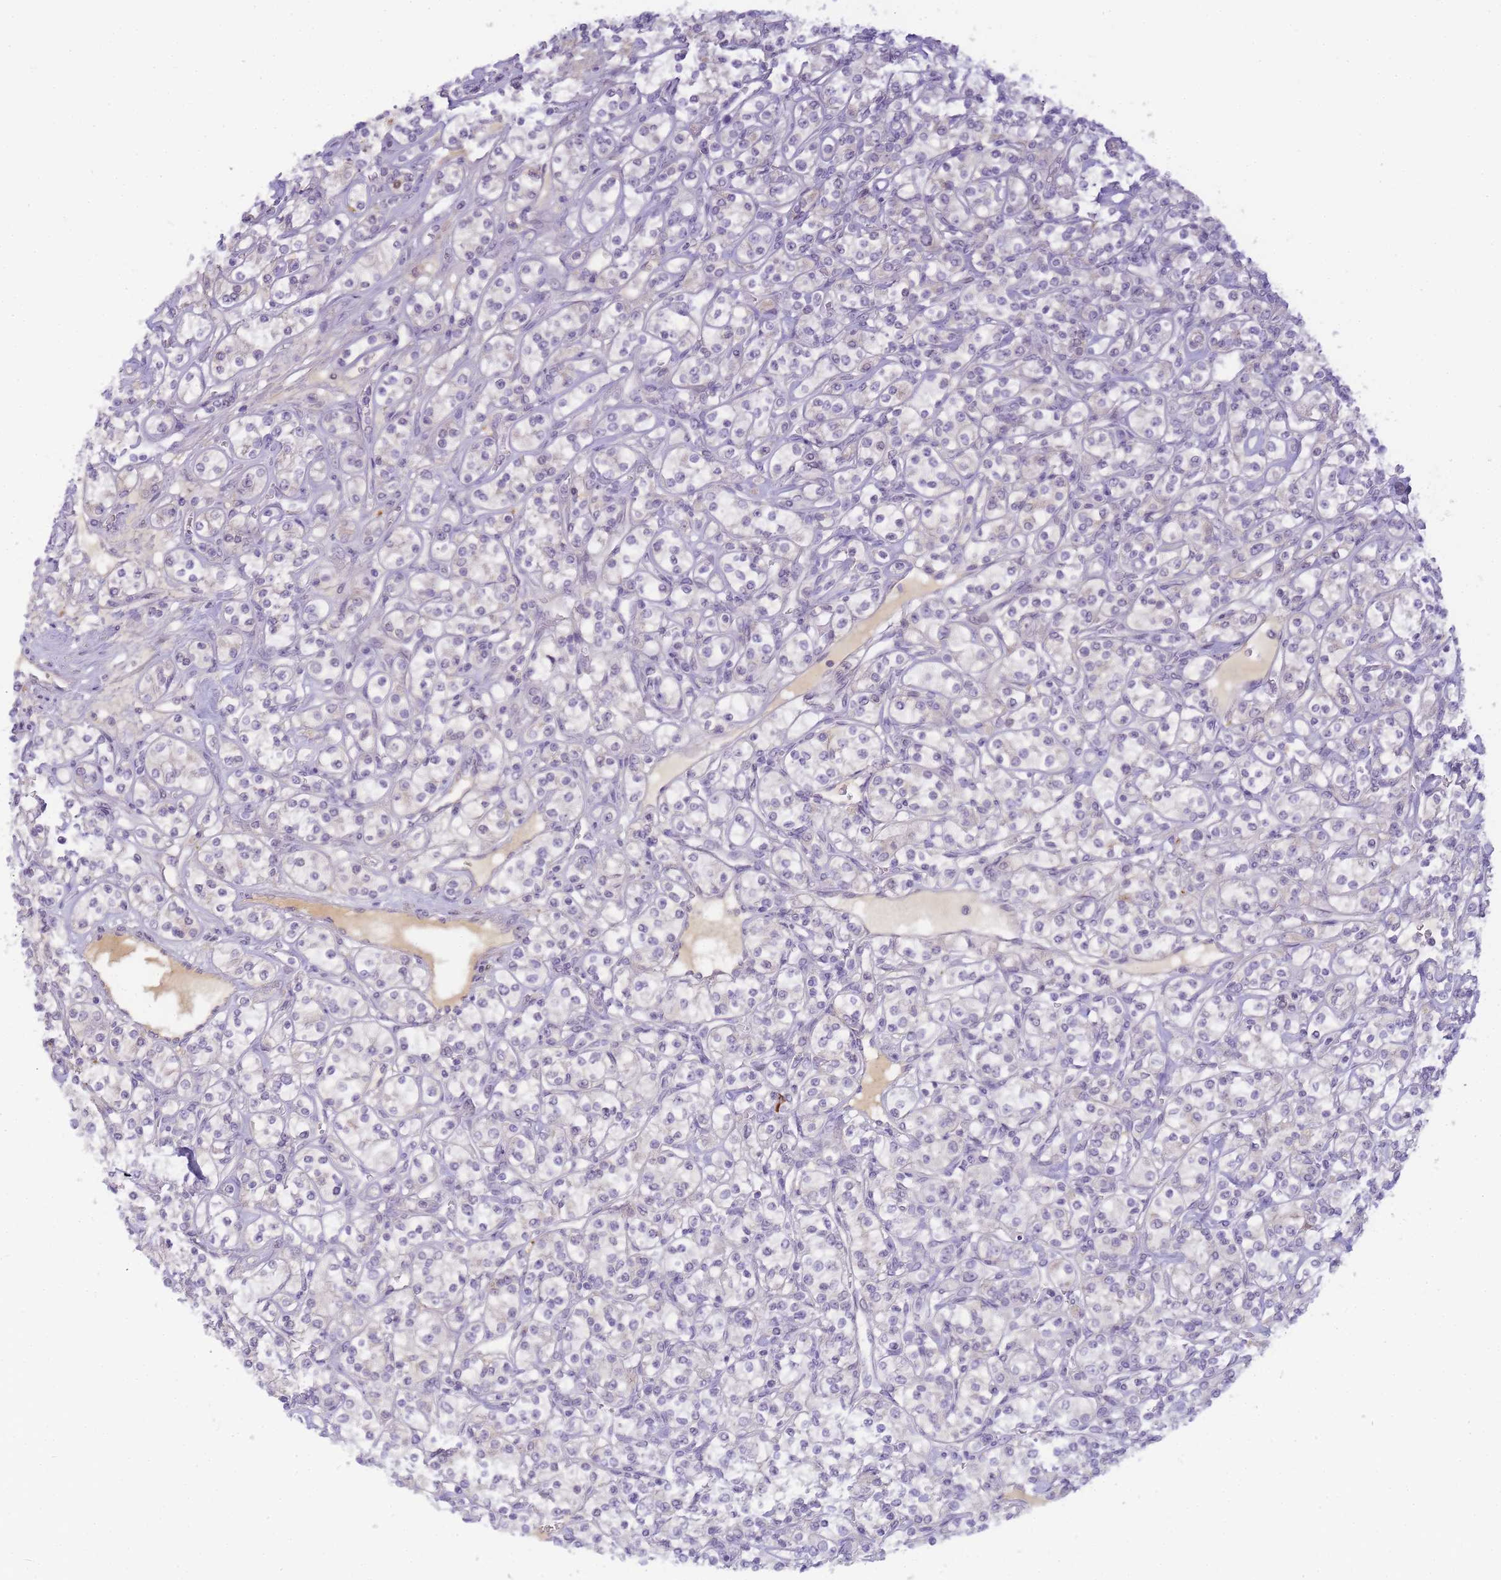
{"staining": {"intensity": "negative", "quantity": "none", "location": "none"}, "tissue": "renal cancer", "cell_type": "Tumor cells", "image_type": "cancer", "snomed": [{"axis": "morphology", "description": "Adenocarcinoma, NOS"}, {"axis": "topography", "description": "Kidney"}], "caption": "The micrograph demonstrates no staining of tumor cells in renal adenocarcinoma. (DAB immunohistochemistry visualized using brightfield microscopy, high magnification).", "gene": "RRAD", "patient": {"sex": "male", "age": 77}}